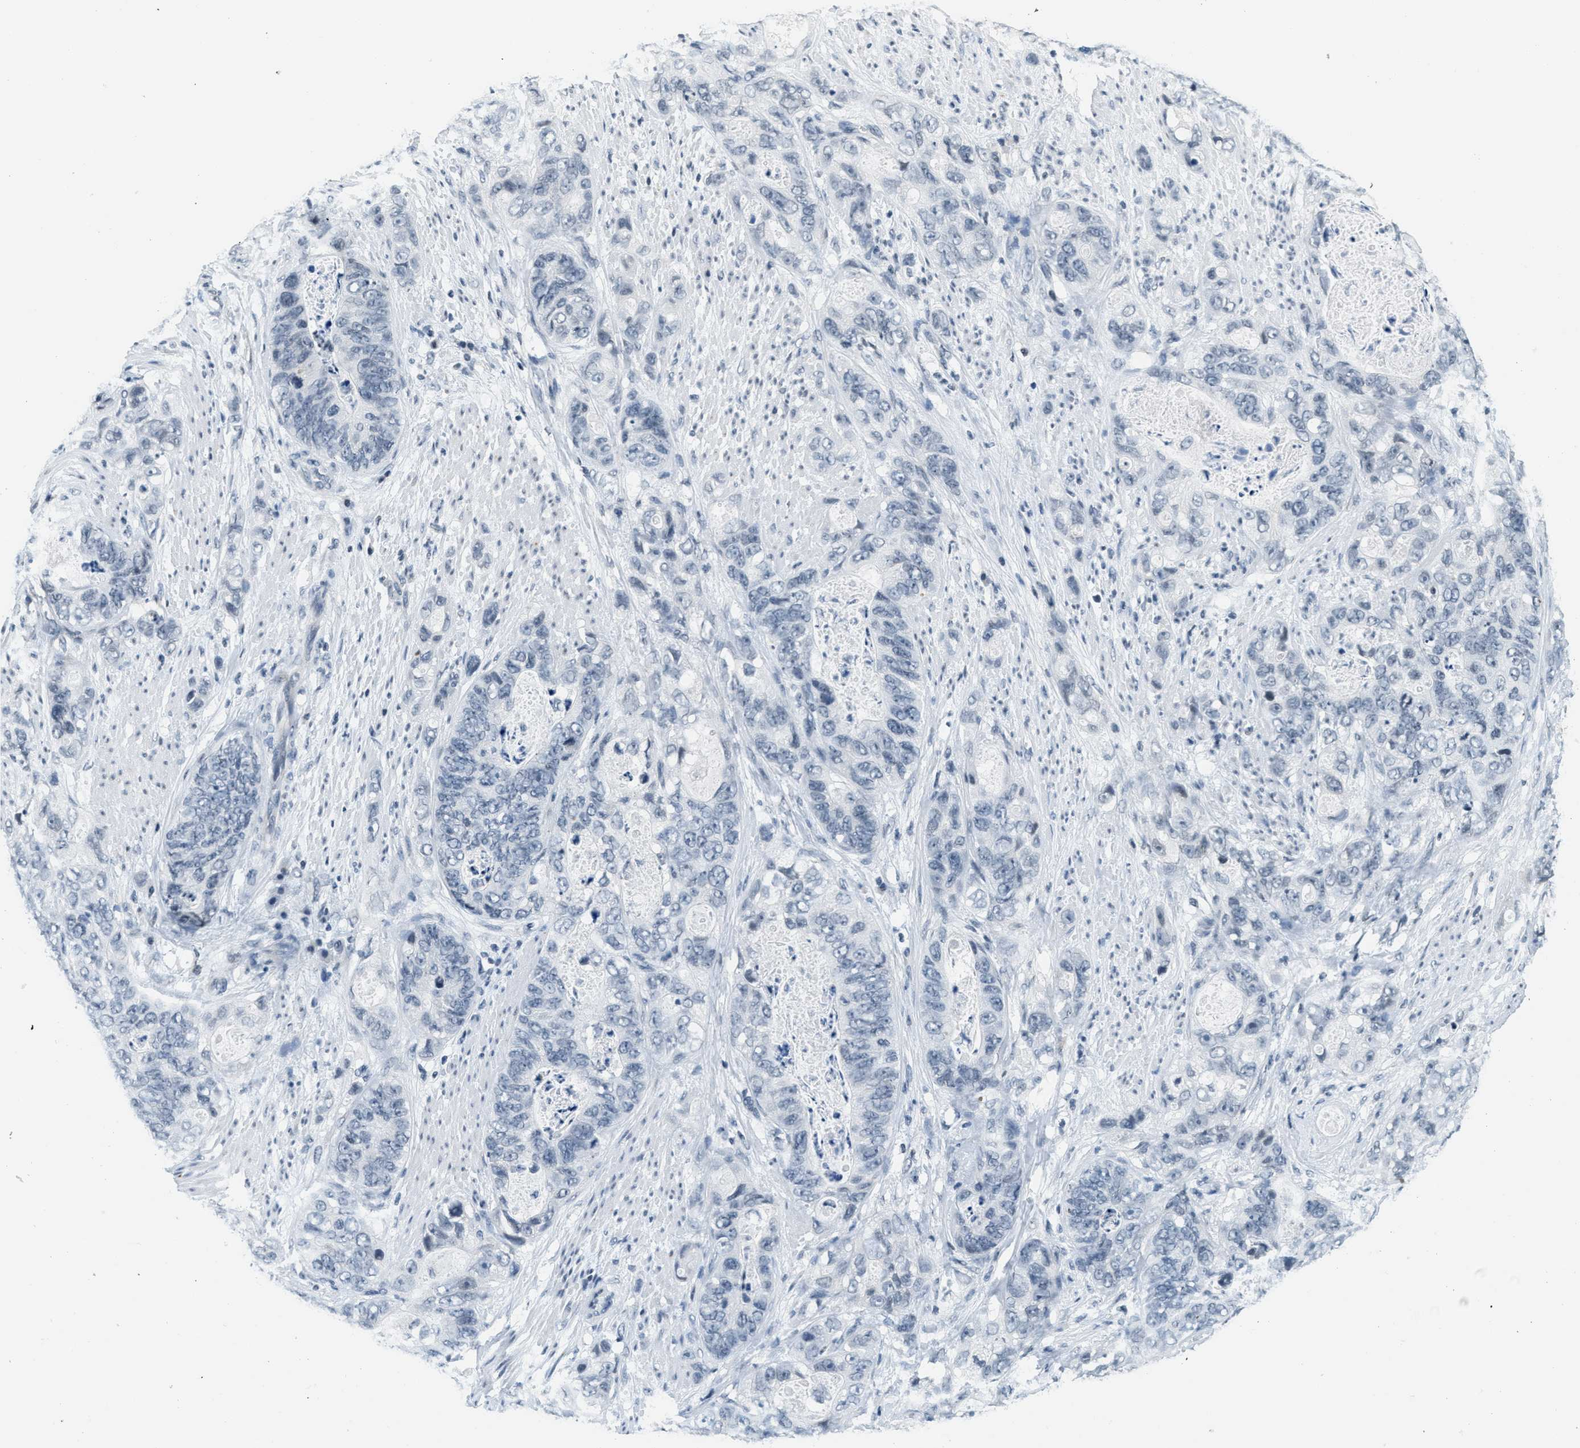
{"staining": {"intensity": "negative", "quantity": "none", "location": "none"}, "tissue": "stomach cancer", "cell_type": "Tumor cells", "image_type": "cancer", "snomed": [{"axis": "morphology", "description": "Adenocarcinoma, NOS"}, {"axis": "topography", "description": "Stomach"}], "caption": "Immunohistochemical staining of stomach cancer demonstrates no significant positivity in tumor cells.", "gene": "CA4", "patient": {"sex": "female", "age": 89}}